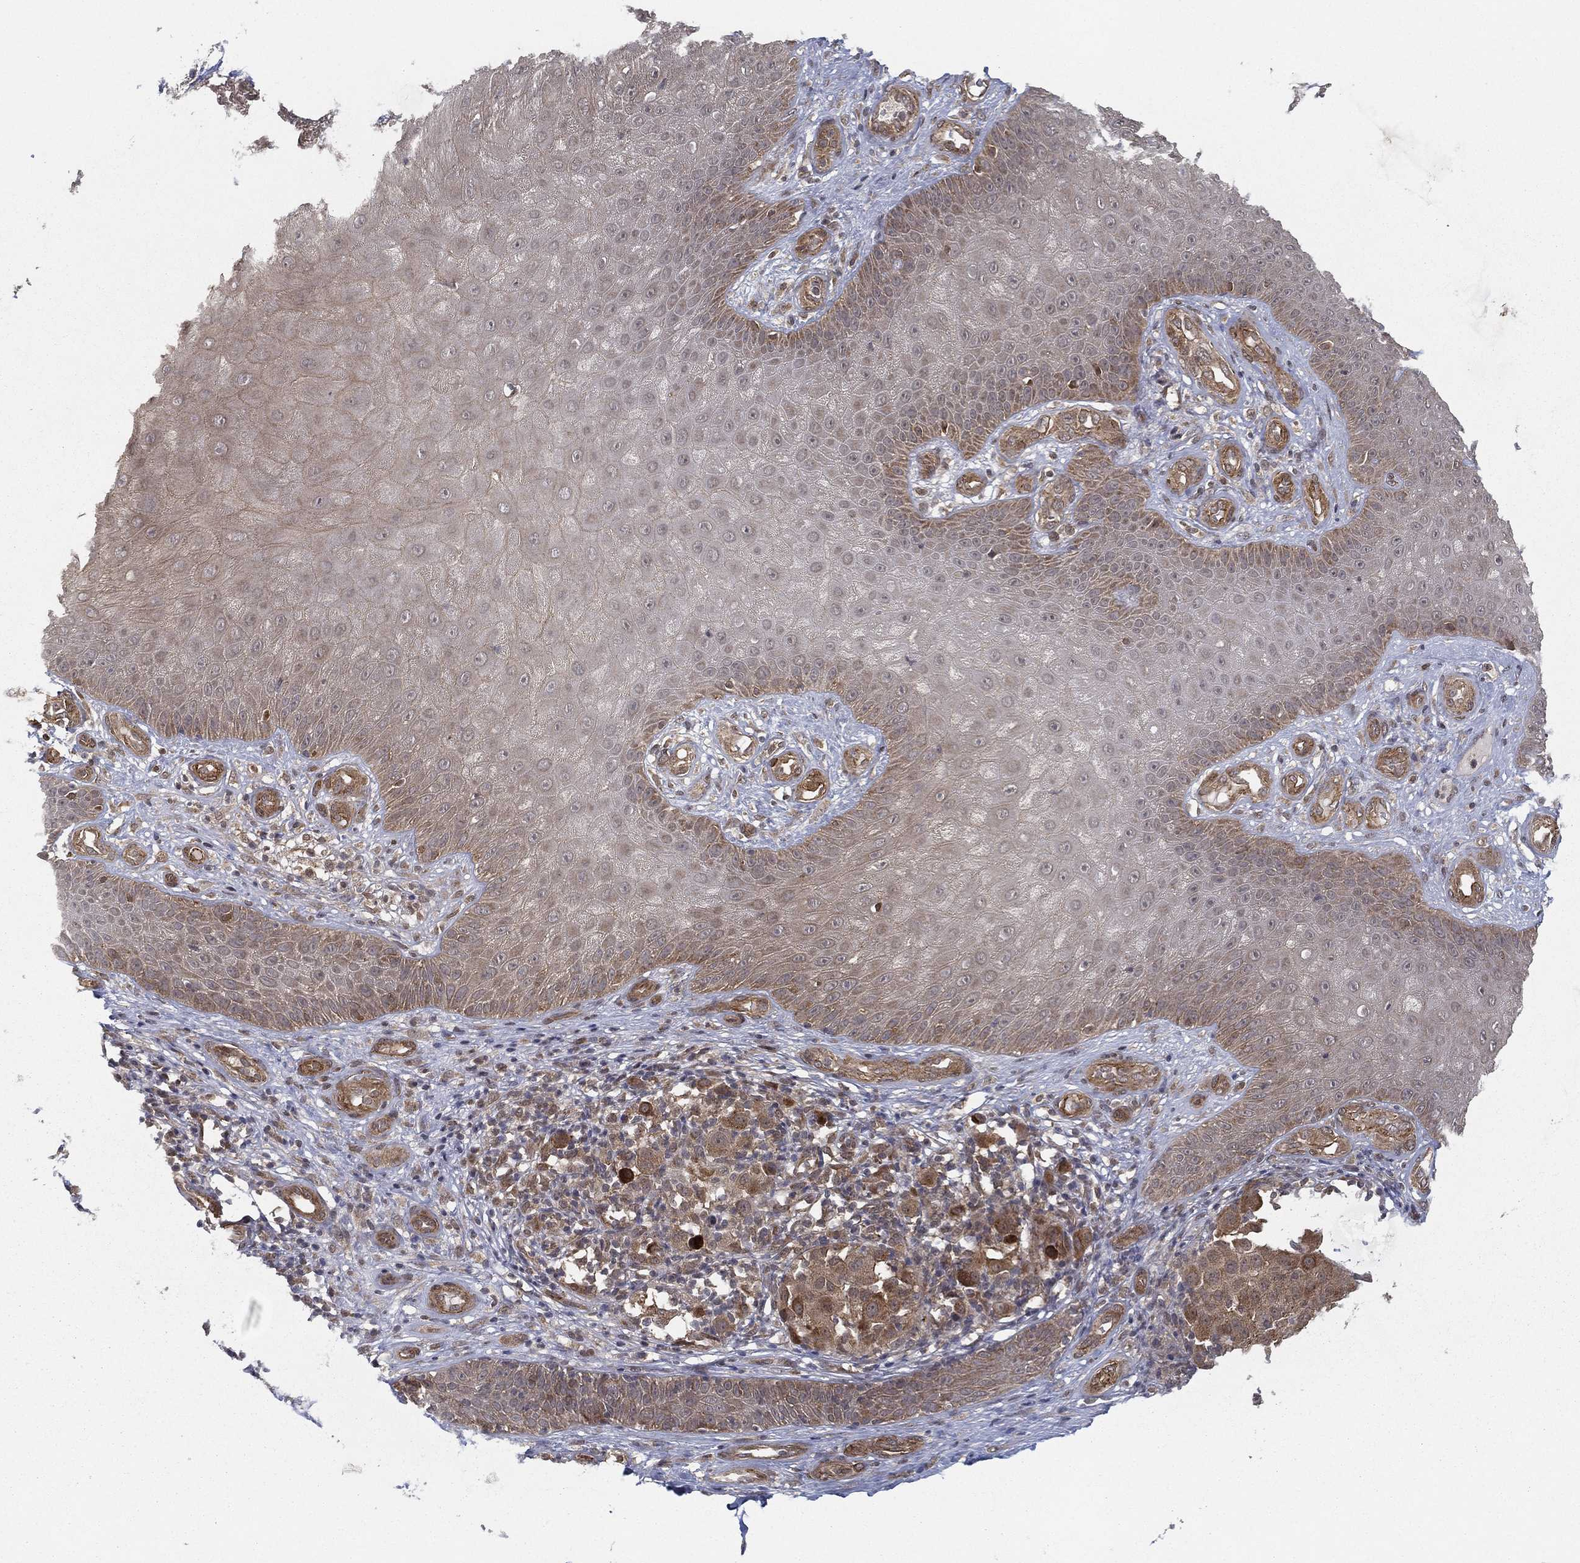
{"staining": {"intensity": "moderate", "quantity": "25%-75%", "location": "cytoplasmic/membranous"}, "tissue": "melanoma", "cell_type": "Tumor cells", "image_type": "cancer", "snomed": [{"axis": "morphology", "description": "Malignant melanoma, NOS"}, {"axis": "topography", "description": "Skin"}], "caption": "Brown immunohistochemical staining in malignant melanoma shows moderate cytoplasmic/membranous positivity in approximately 25%-75% of tumor cells.", "gene": "UACA", "patient": {"sex": "female", "age": 87}}